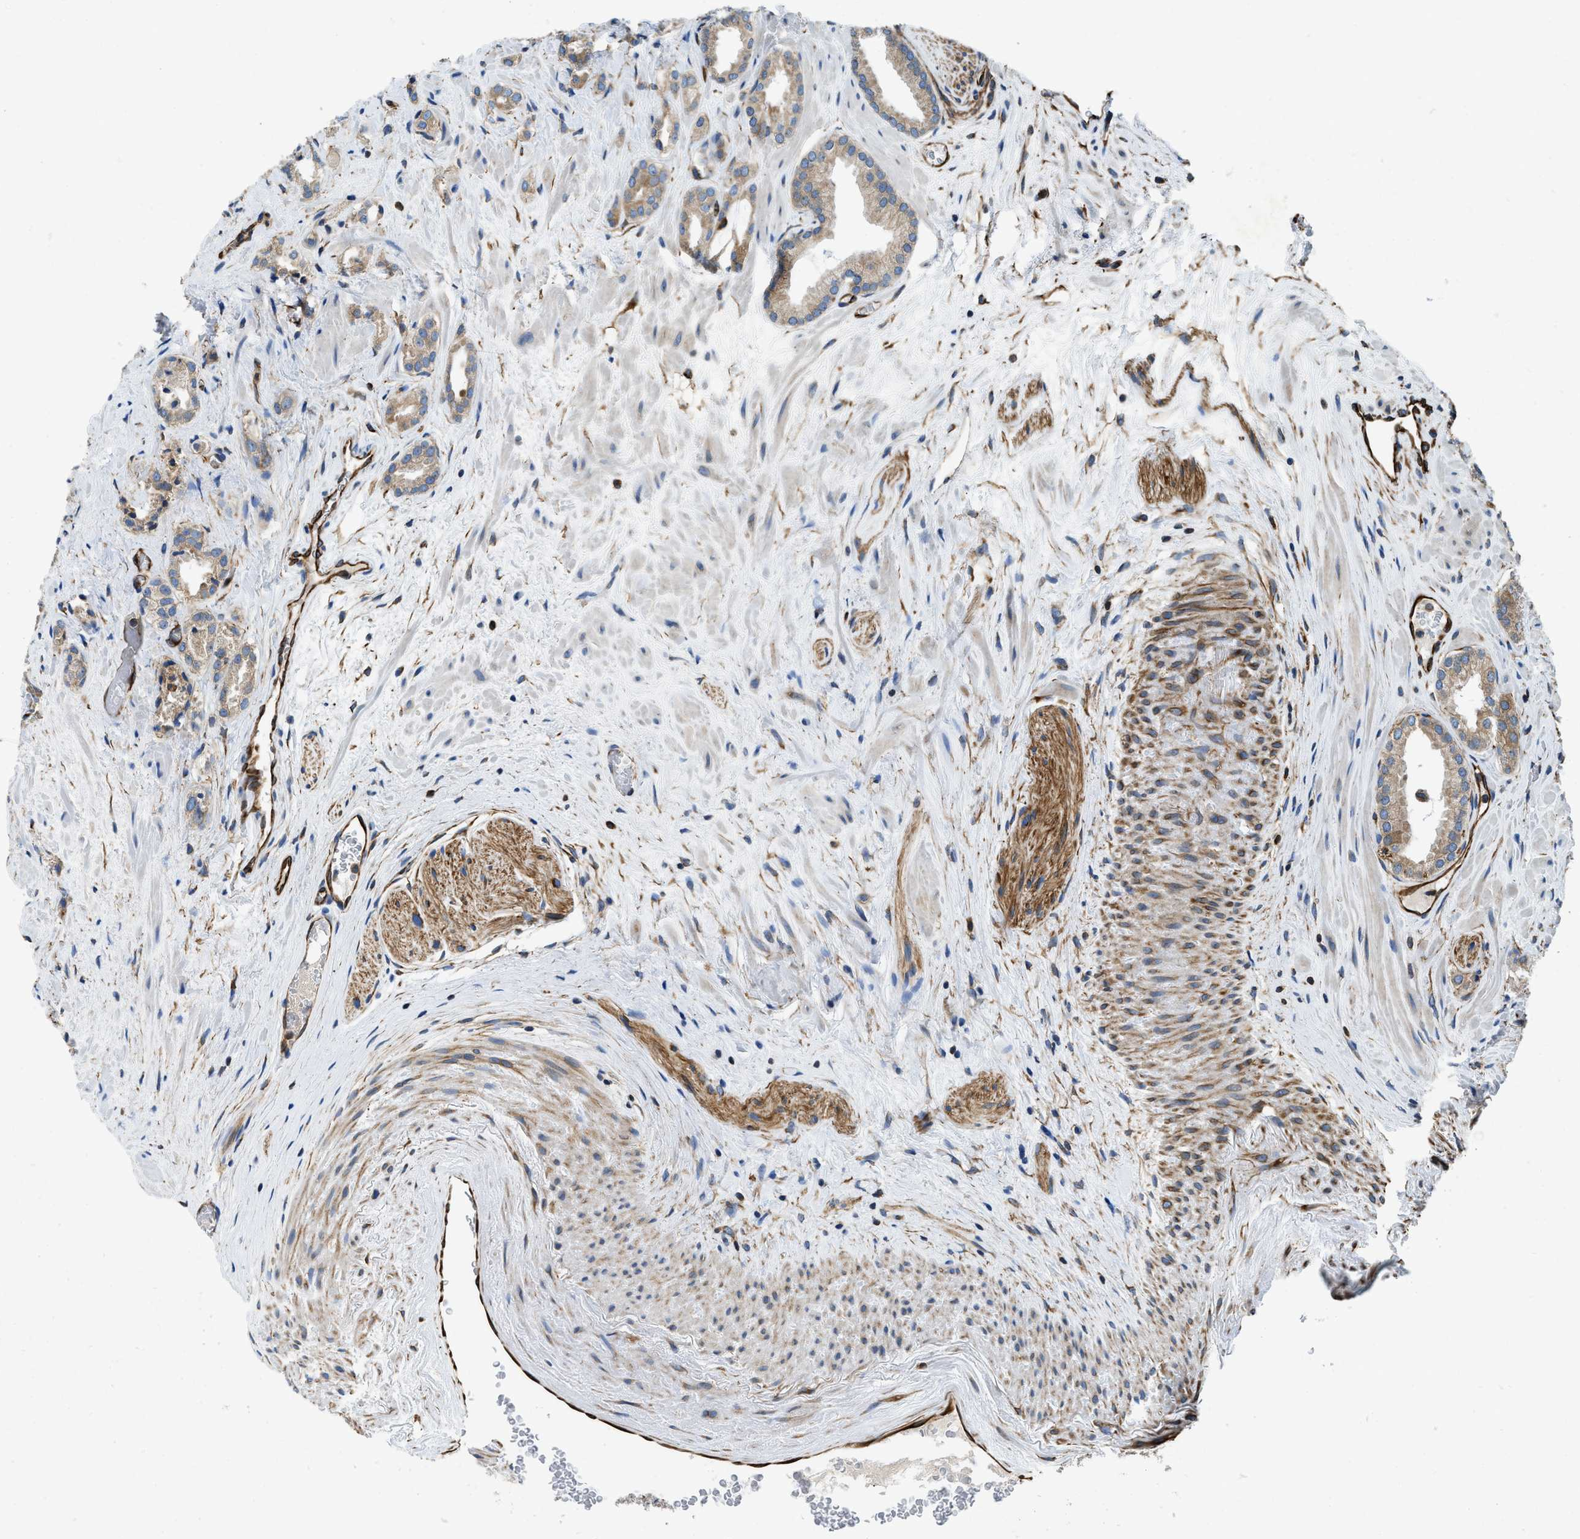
{"staining": {"intensity": "weak", "quantity": ">75%", "location": "cytoplasmic/membranous"}, "tissue": "prostate cancer", "cell_type": "Tumor cells", "image_type": "cancer", "snomed": [{"axis": "morphology", "description": "Adenocarcinoma, High grade"}, {"axis": "topography", "description": "Prostate"}], "caption": "Prostate high-grade adenocarcinoma stained with a protein marker displays weak staining in tumor cells.", "gene": "HSD17B12", "patient": {"sex": "male", "age": 64}}